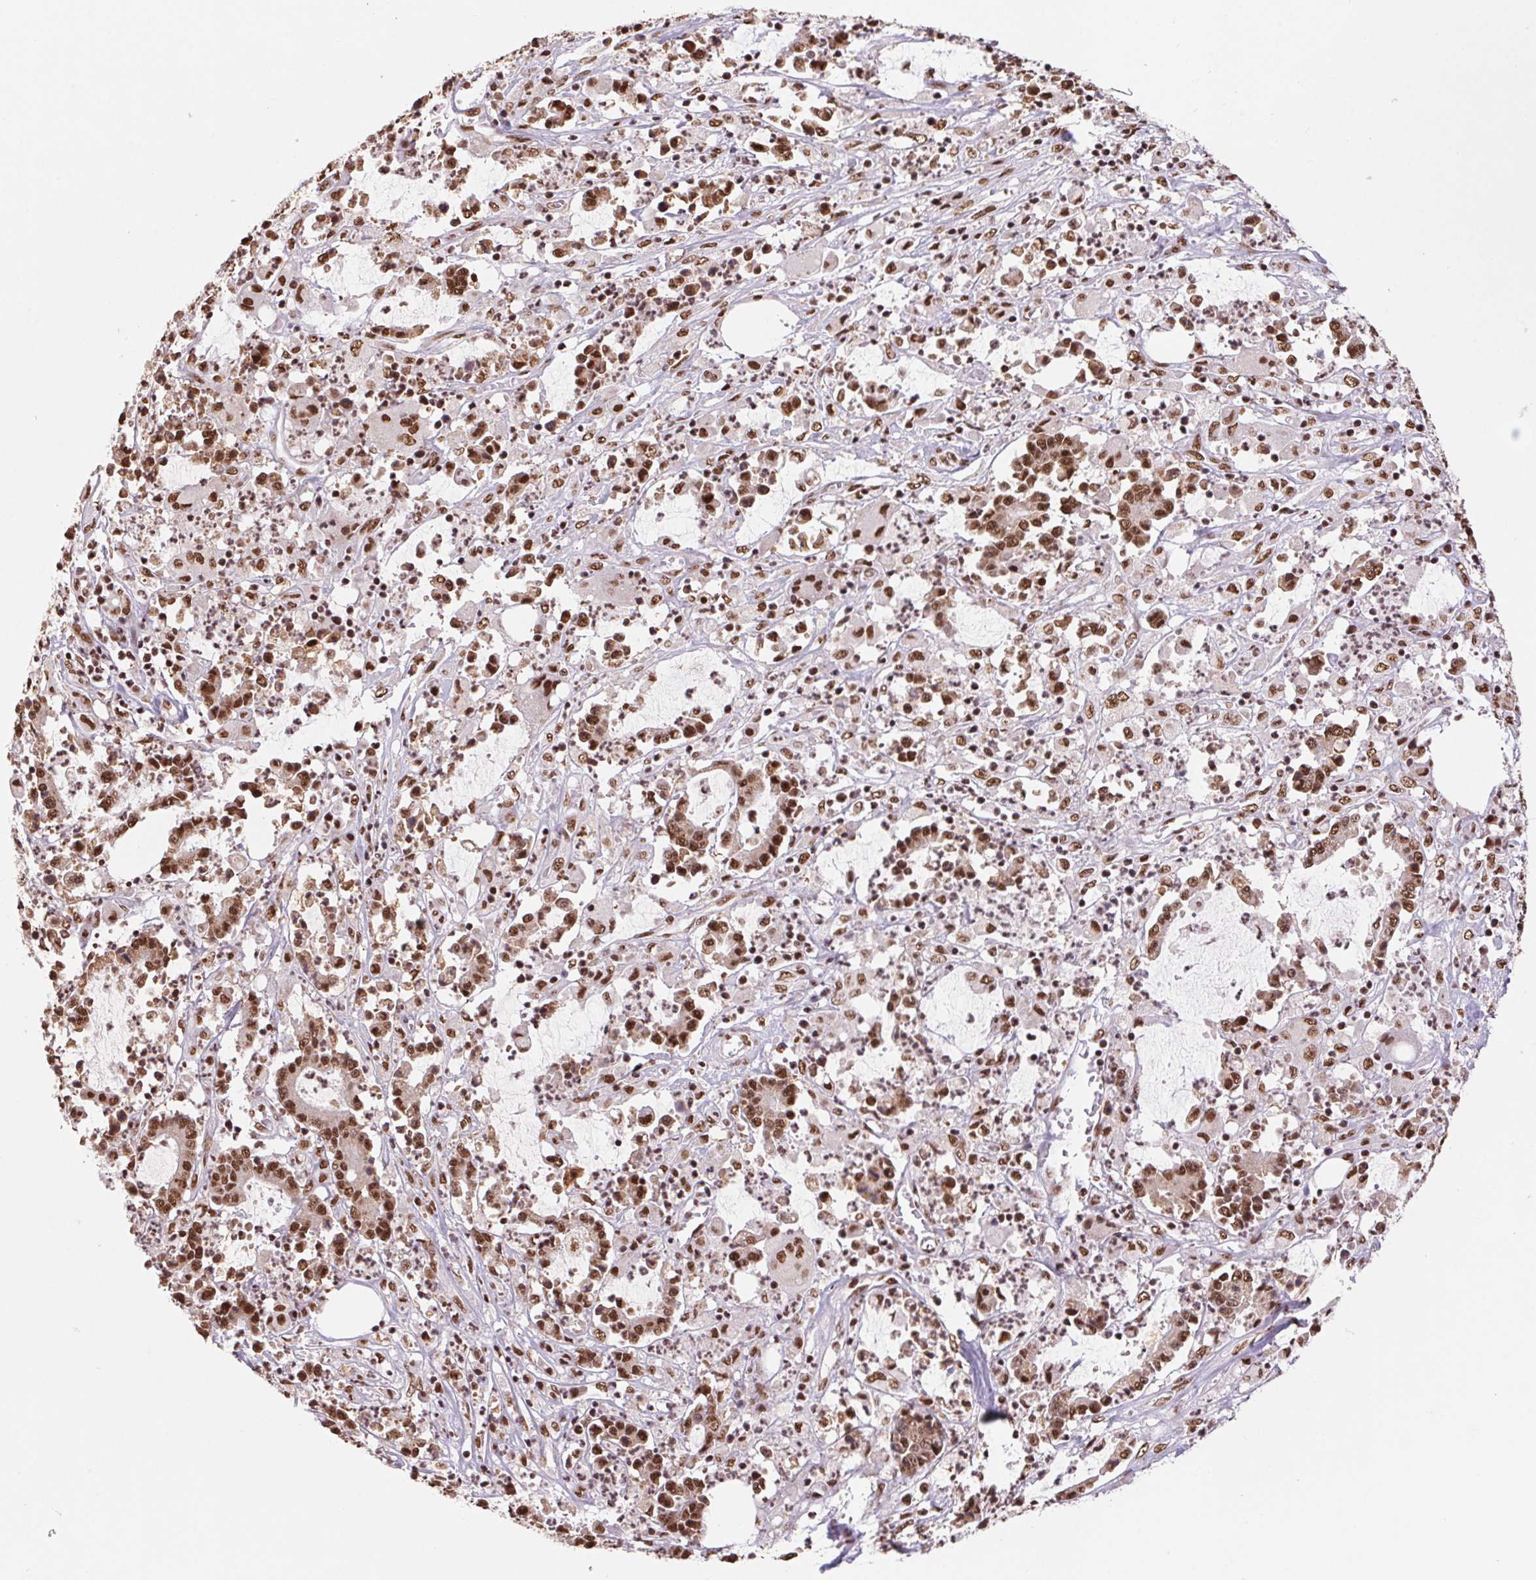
{"staining": {"intensity": "moderate", "quantity": ">75%", "location": "nuclear"}, "tissue": "stomach cancer", "cell_type": "Tumor cells", "image_type": "cancer", "snomed": [{"axis": "morphology", "description": "Adenocarcinoma, NOS"}, {"axis": "topography", "description": "Stomach, upper"}], "caption": "Immunohistochemistry (IHC) staining of stomach adenocarcinoma, which demonstrates medium levels of moderate nuclear positivity in approximately >75% of tumor cells indicating moderate nuclear protein expression. The staining was performed using DAB (brown) for protein detection and nuclei were counterstained in hematoxylin (blue).", "gene": "SNRPG", "patient": {"sex": "male", "age": 68}}